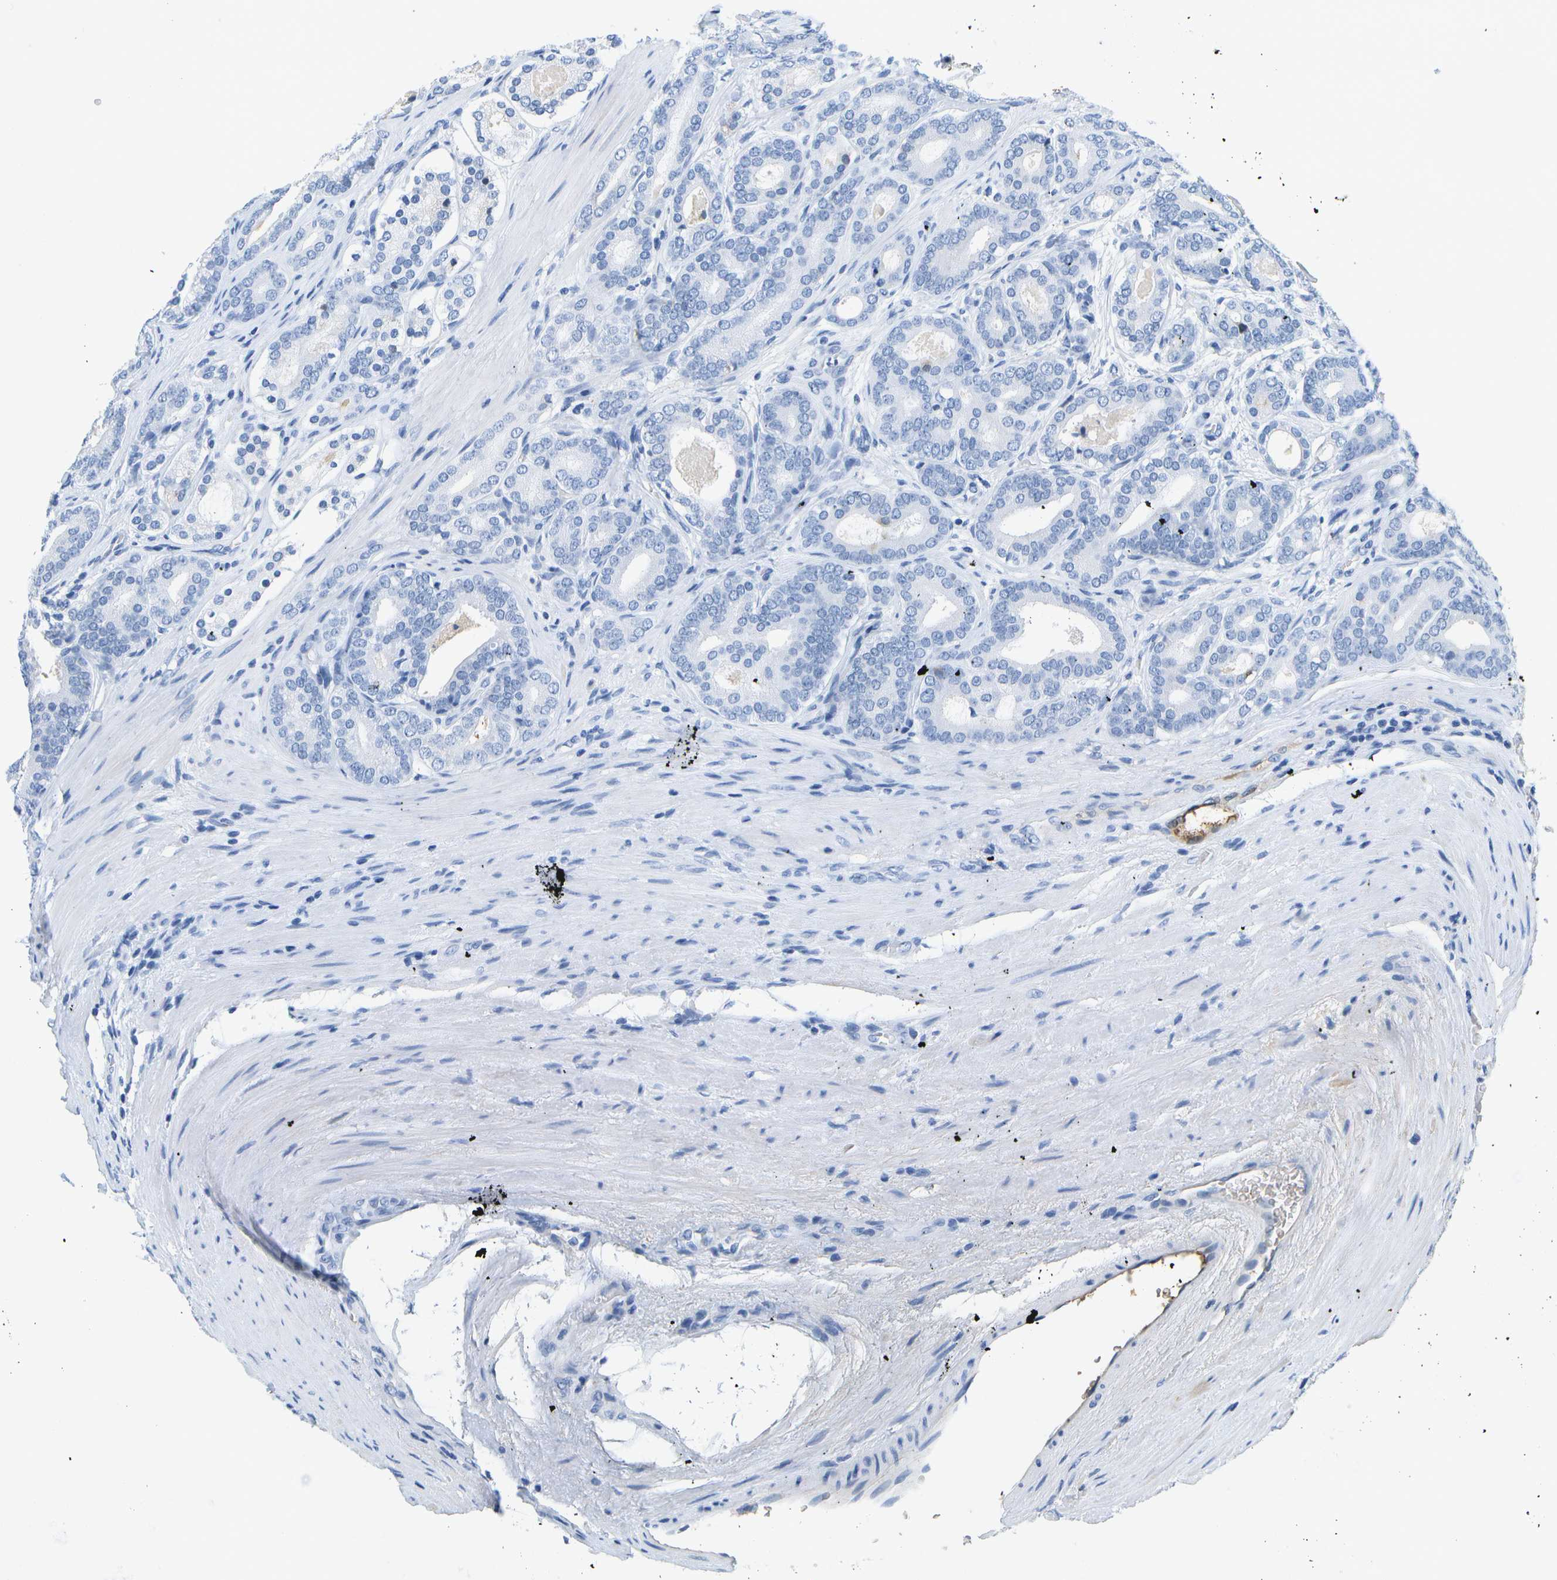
{"staining": {"intensity": "negative", "quantity": "none", "location": "none"}, "tissue": "prostate cancer", "cell_type": "Tumor cells", "image_type": "cancer", "snomed": [{"axis": "morphology", "description": "Adenocarcinoma, High grade"}, {"axis": "topography", "description": "Prostate"}], "caption": "An immunohistochemistry (IHC) micrograph of prostate high-grade adenocarcinoma is shown. There is no staining in tumor cells of prostate high-grade adenocarcinoma.", "gene": "SERPINA1", "patient": {"sex": "male", "age": 60}}